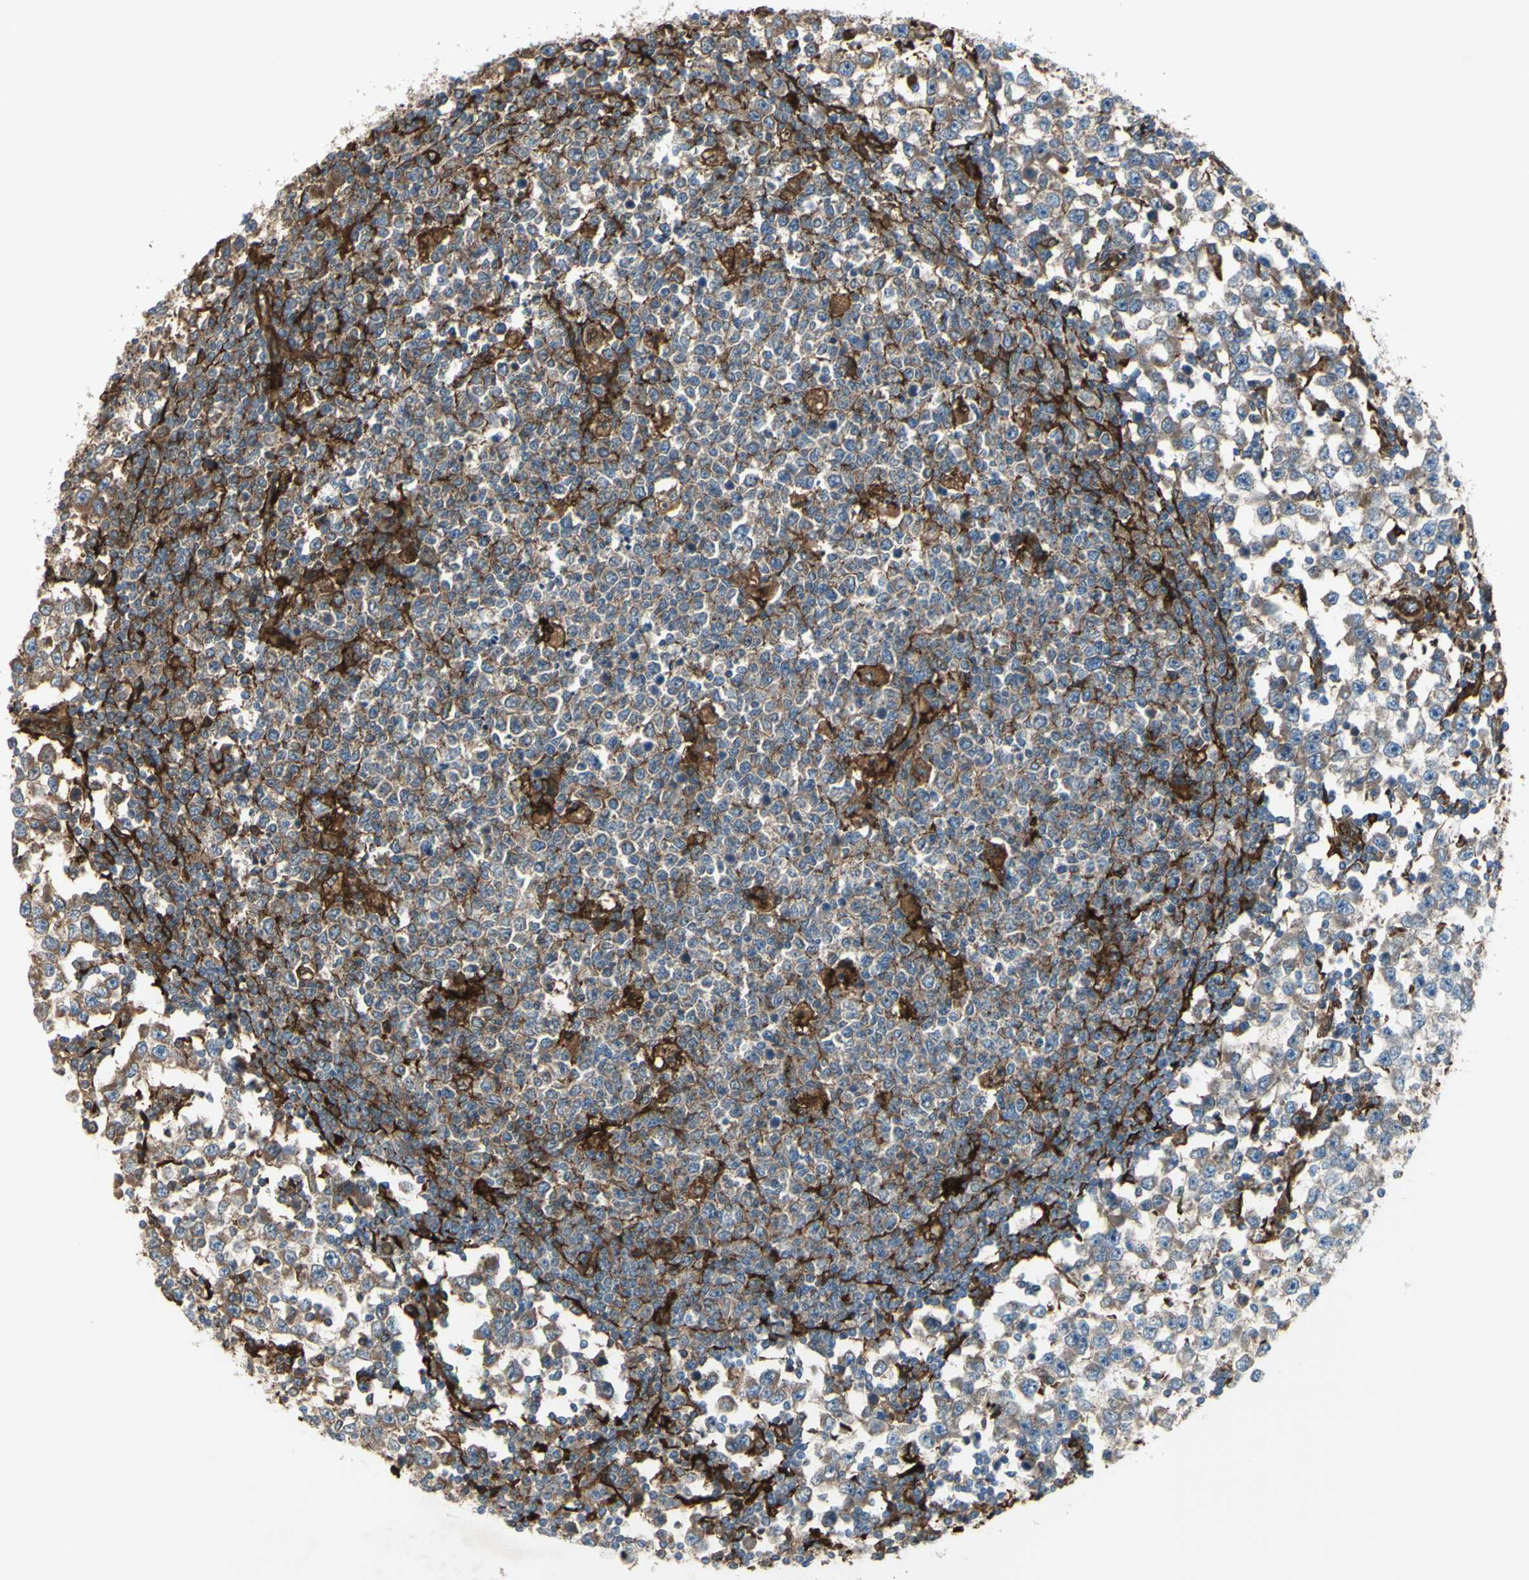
{"staining": {"intensity": "moderate", "quantity": "25%-75%", "location": "cytoplasmic/membranous"}, "tissue": "testis cancer", "cell_type": "Tumor cells", "image_type": "cancer", "snomed": [{"axis": "morphology", "description": "Seminoma, NOS"}, {"axis": "topography", "description": "Testis"}], "caption": "High-power microscopy captured an IHC image of testis seminoma, revealing moderate cytoplasmic/membranous positivity in about 25%-75% of tumor cells.", "gene": "IGSF9B", "patient": {"sex": "male", "age": 65}}